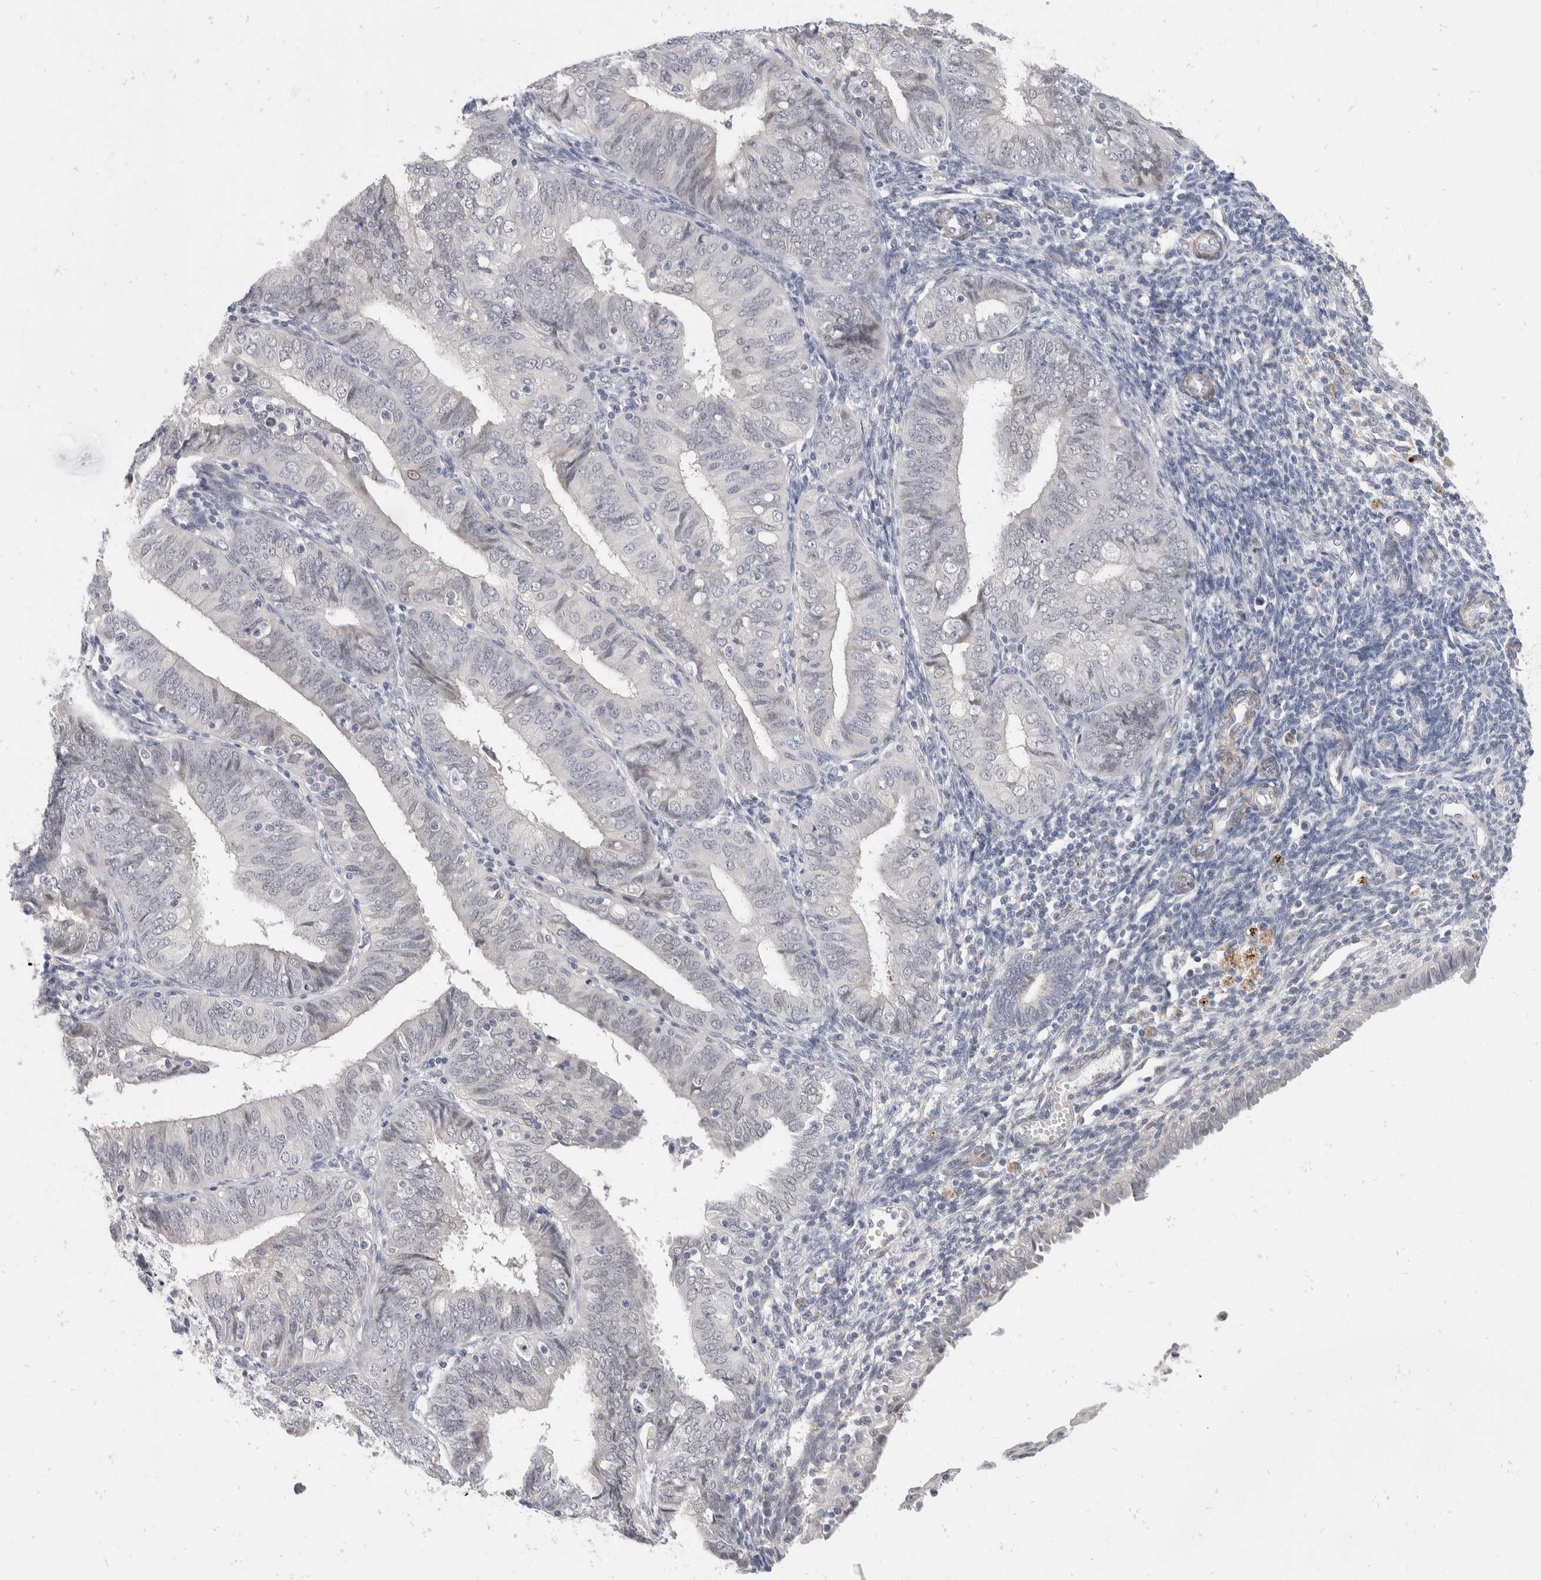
{"staining": {"intensity": "negative", "quantity": "none", "location": "none"}, "tissue": "endometrial cancer", "cell_type": "Tumor cells", "image_type": "cancer", "snomed": [{"axis": "morphology", "description": "Adenocarcinoma, NOS"}, {"axis": "topography", "description": "Endometrium"}], "caption": "An immunohistochemistry photomicrograph of endometrial cancer is shown. There is no staining in tumor cells of endometrial cancer. Brightfield microscopy of immunohistochemistry stained with DAB (brown) and hematoxylin (blue), captured at high magnification.", "gene": "CATSPERD", "patient": {"sex": "female", "age": 58}}